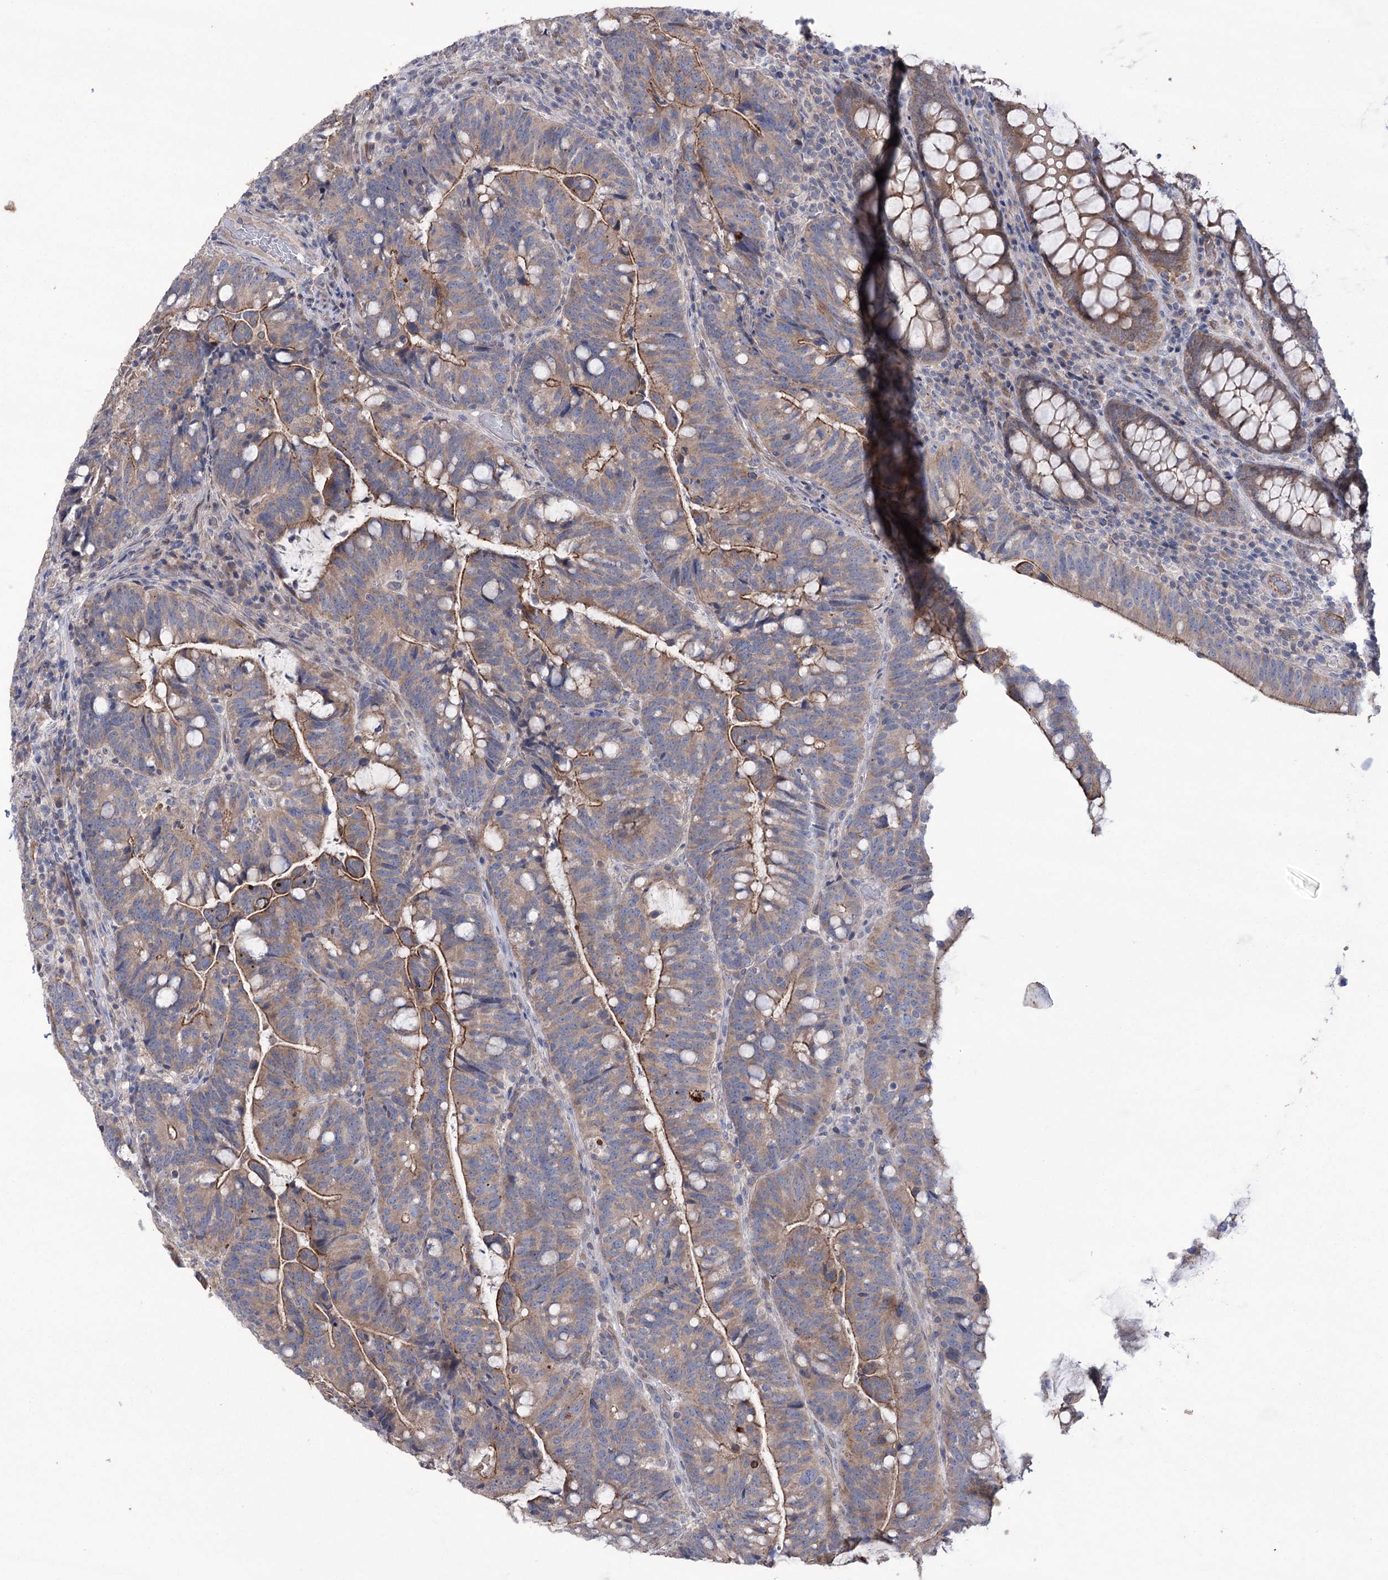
{"staining": {"intensity": "moderate", "quantity": "25%-75%", "location": "cytoplasmic/membranous"}, "tissue": "colorectal cancer", "cell_type": "Tumor cells", "image_type": "cancer", "snomed": [{"axis": "morphology", "description": "Normal tissue, NOS"}, {"axis": "morphology", "description": "Adenocarcinoma, NOS"}, {"axis": "topography", "description": "Colon"}], "caption": "Human colorectal cancer stained with a protein marker displays moderate staining in tumor cells.", "gene": "TRIM71", "patient": {"sex": "female", "age": 66}}